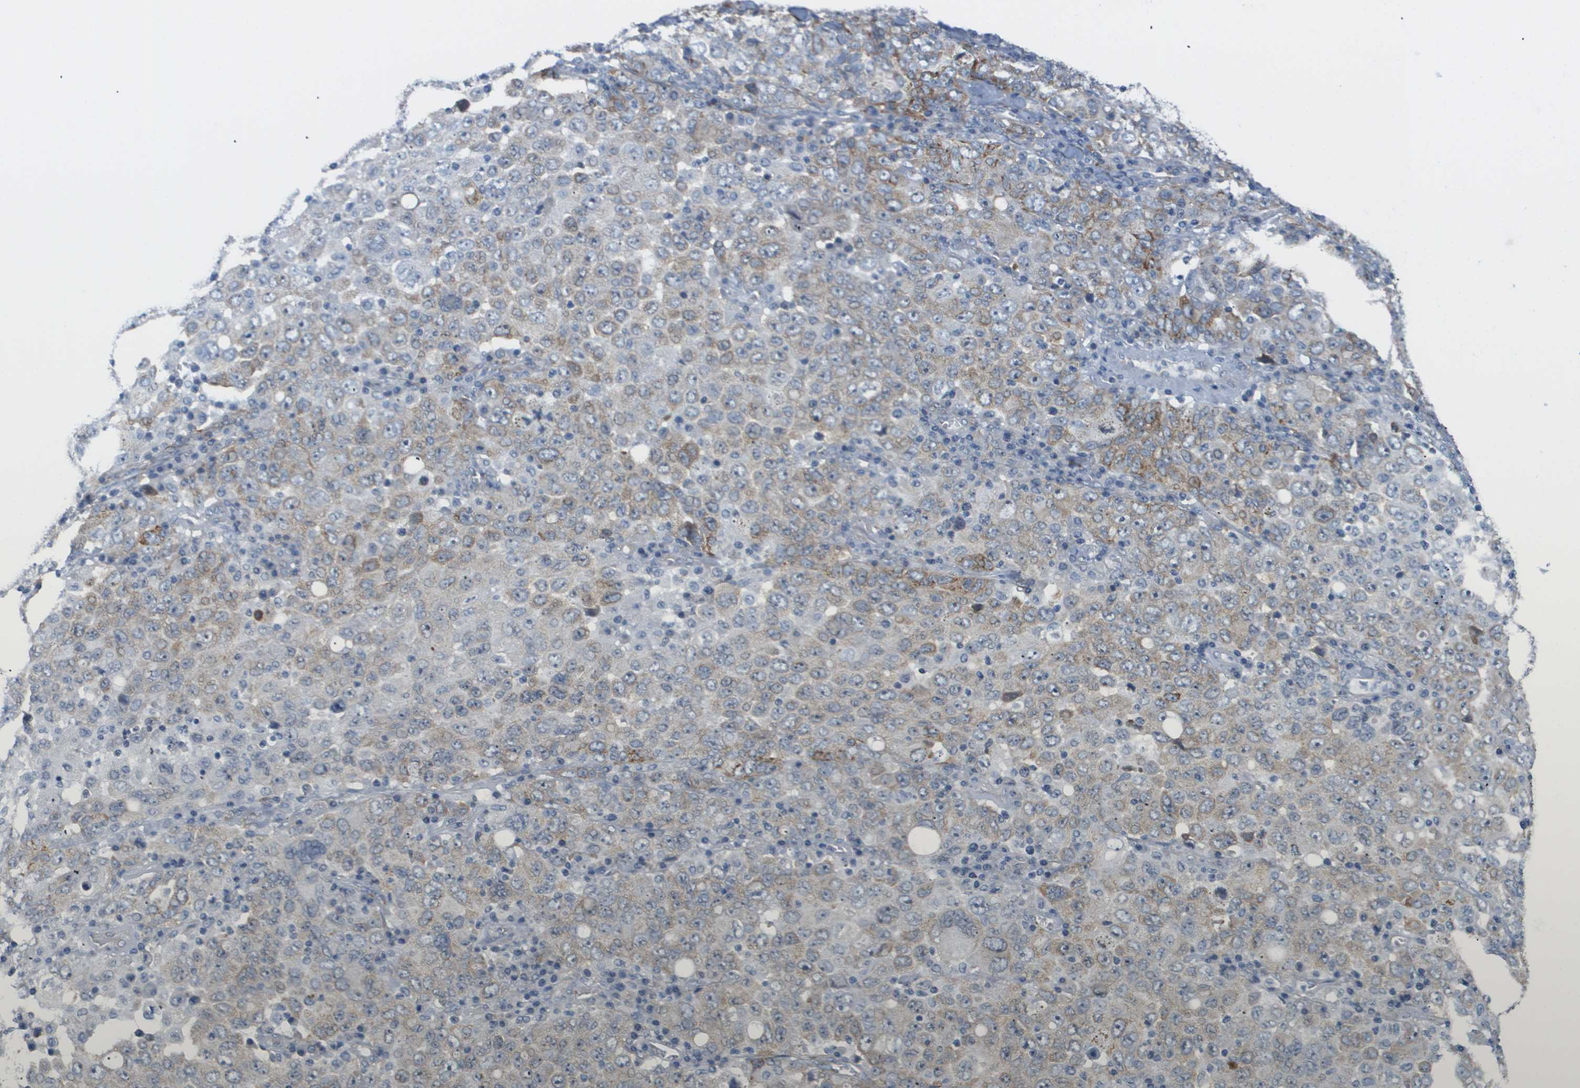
{"staining": {"intensity": "moderate", "quantity": "<25%", "location": "cytoplasmic/membranous"}, "tissue": "ovarian cancer", "cell_type": "Tumor cells", "image_type": "cancer", "snomed": [{"axis": "morphology", "description": "Carcinoma, endometroid"}, {"axis": "topography", "description": "Ovary"}], "caption": "Tumor cells demonstrate low levels of moderate cytoplasmic/membranous positivity in about <25% of cells in ovarian cancer.", "gene": "OTUD5", "patient": {"sex": "female", "age": 62}}